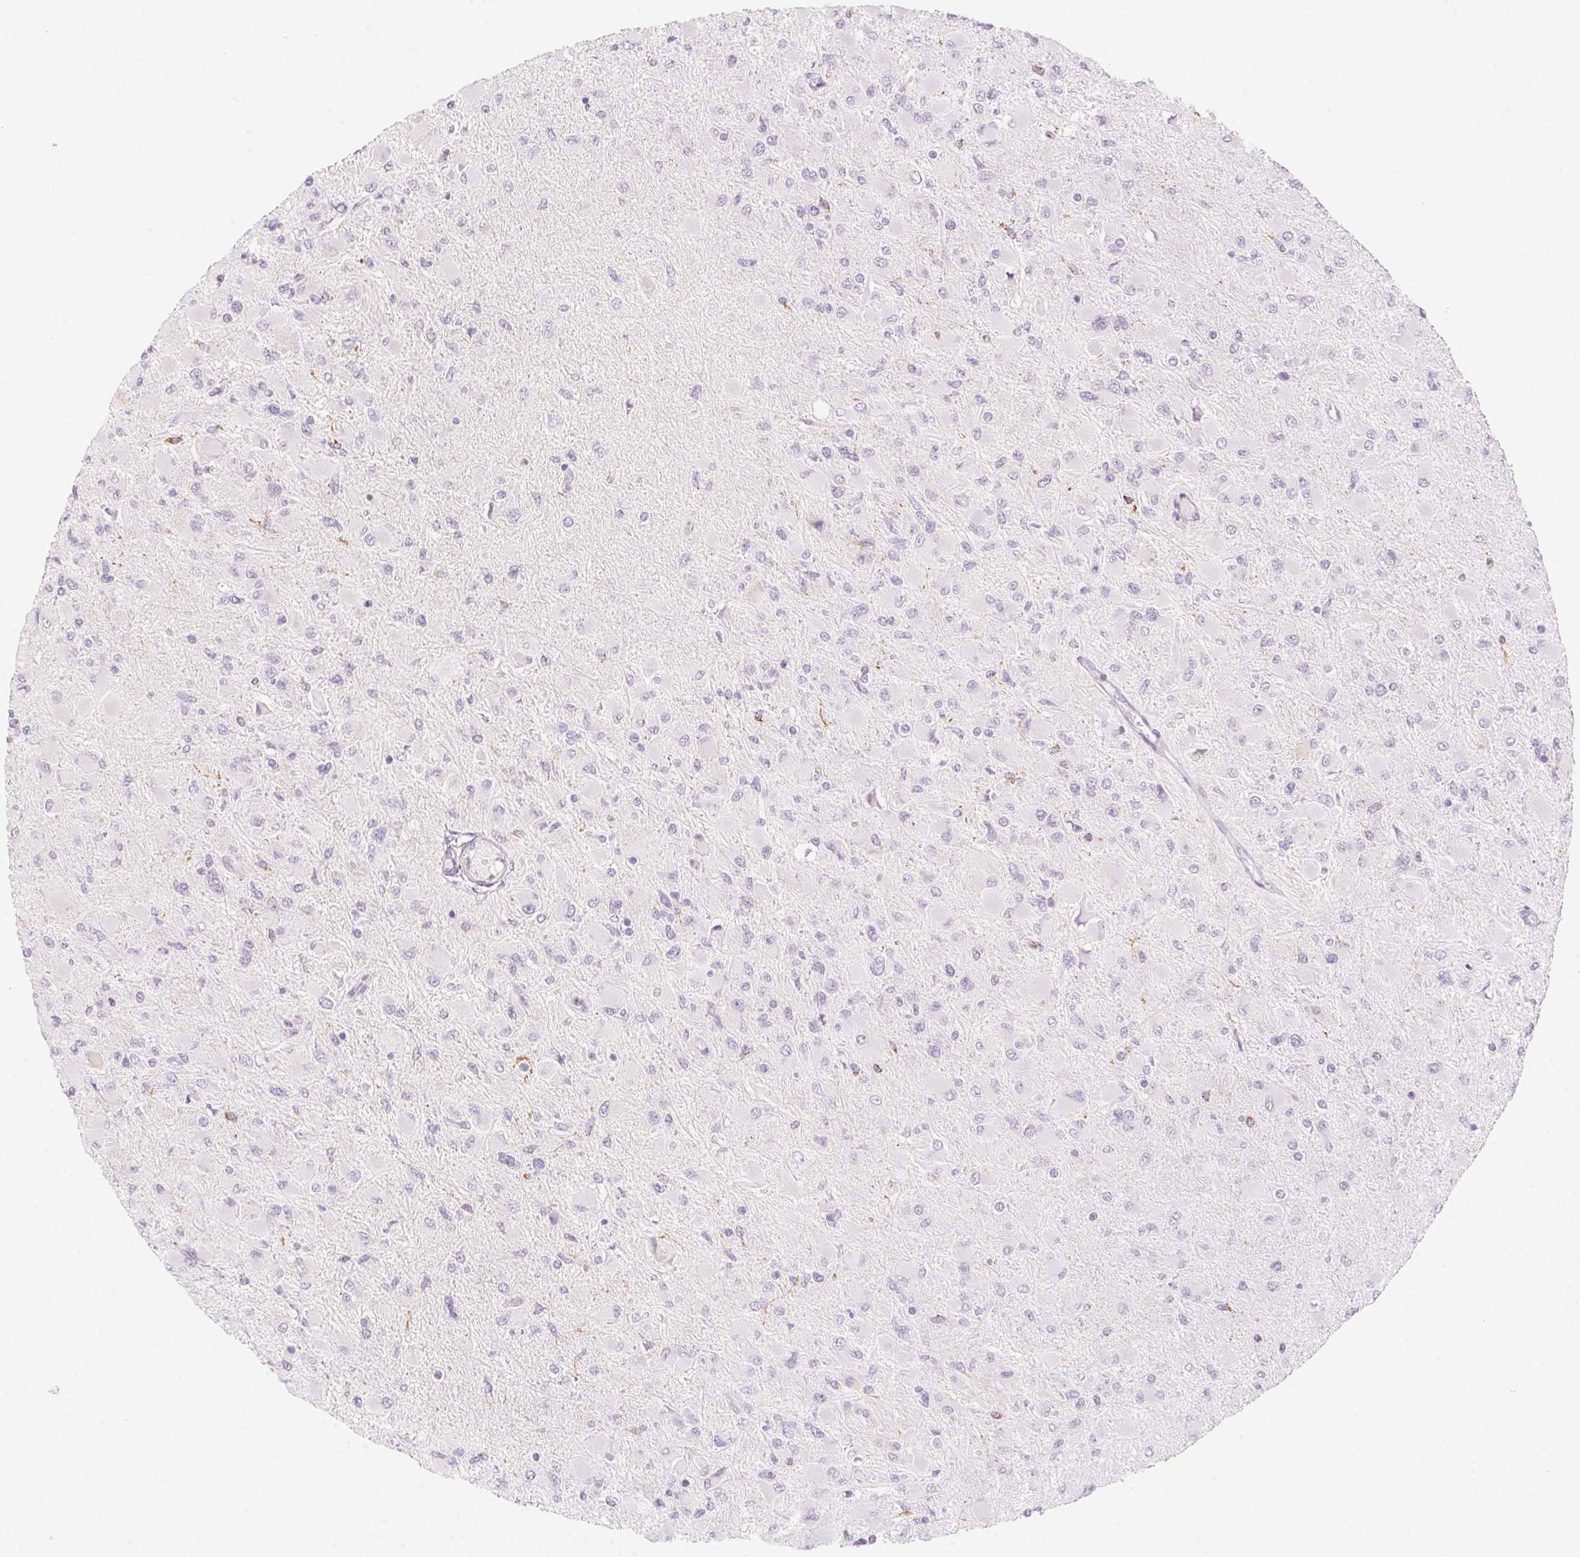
{"staining": {"intensity": "negative", "quantity": "none", "location": "none"}, "tissue": "glioma", "cell_type": "Tumor cells", "image_type": "cancer", "snomed": [{"axis": "morphology", "description": "Glioma, malignant, High grade"}, {"axis": "topography", "description": "Cerebral cortex"}], "caption": "The image reveals no staining of tumor cells in malignant glioma (high-grade).", "gene": "PRPH", "patient": {"sex": "female", "age": 36}}